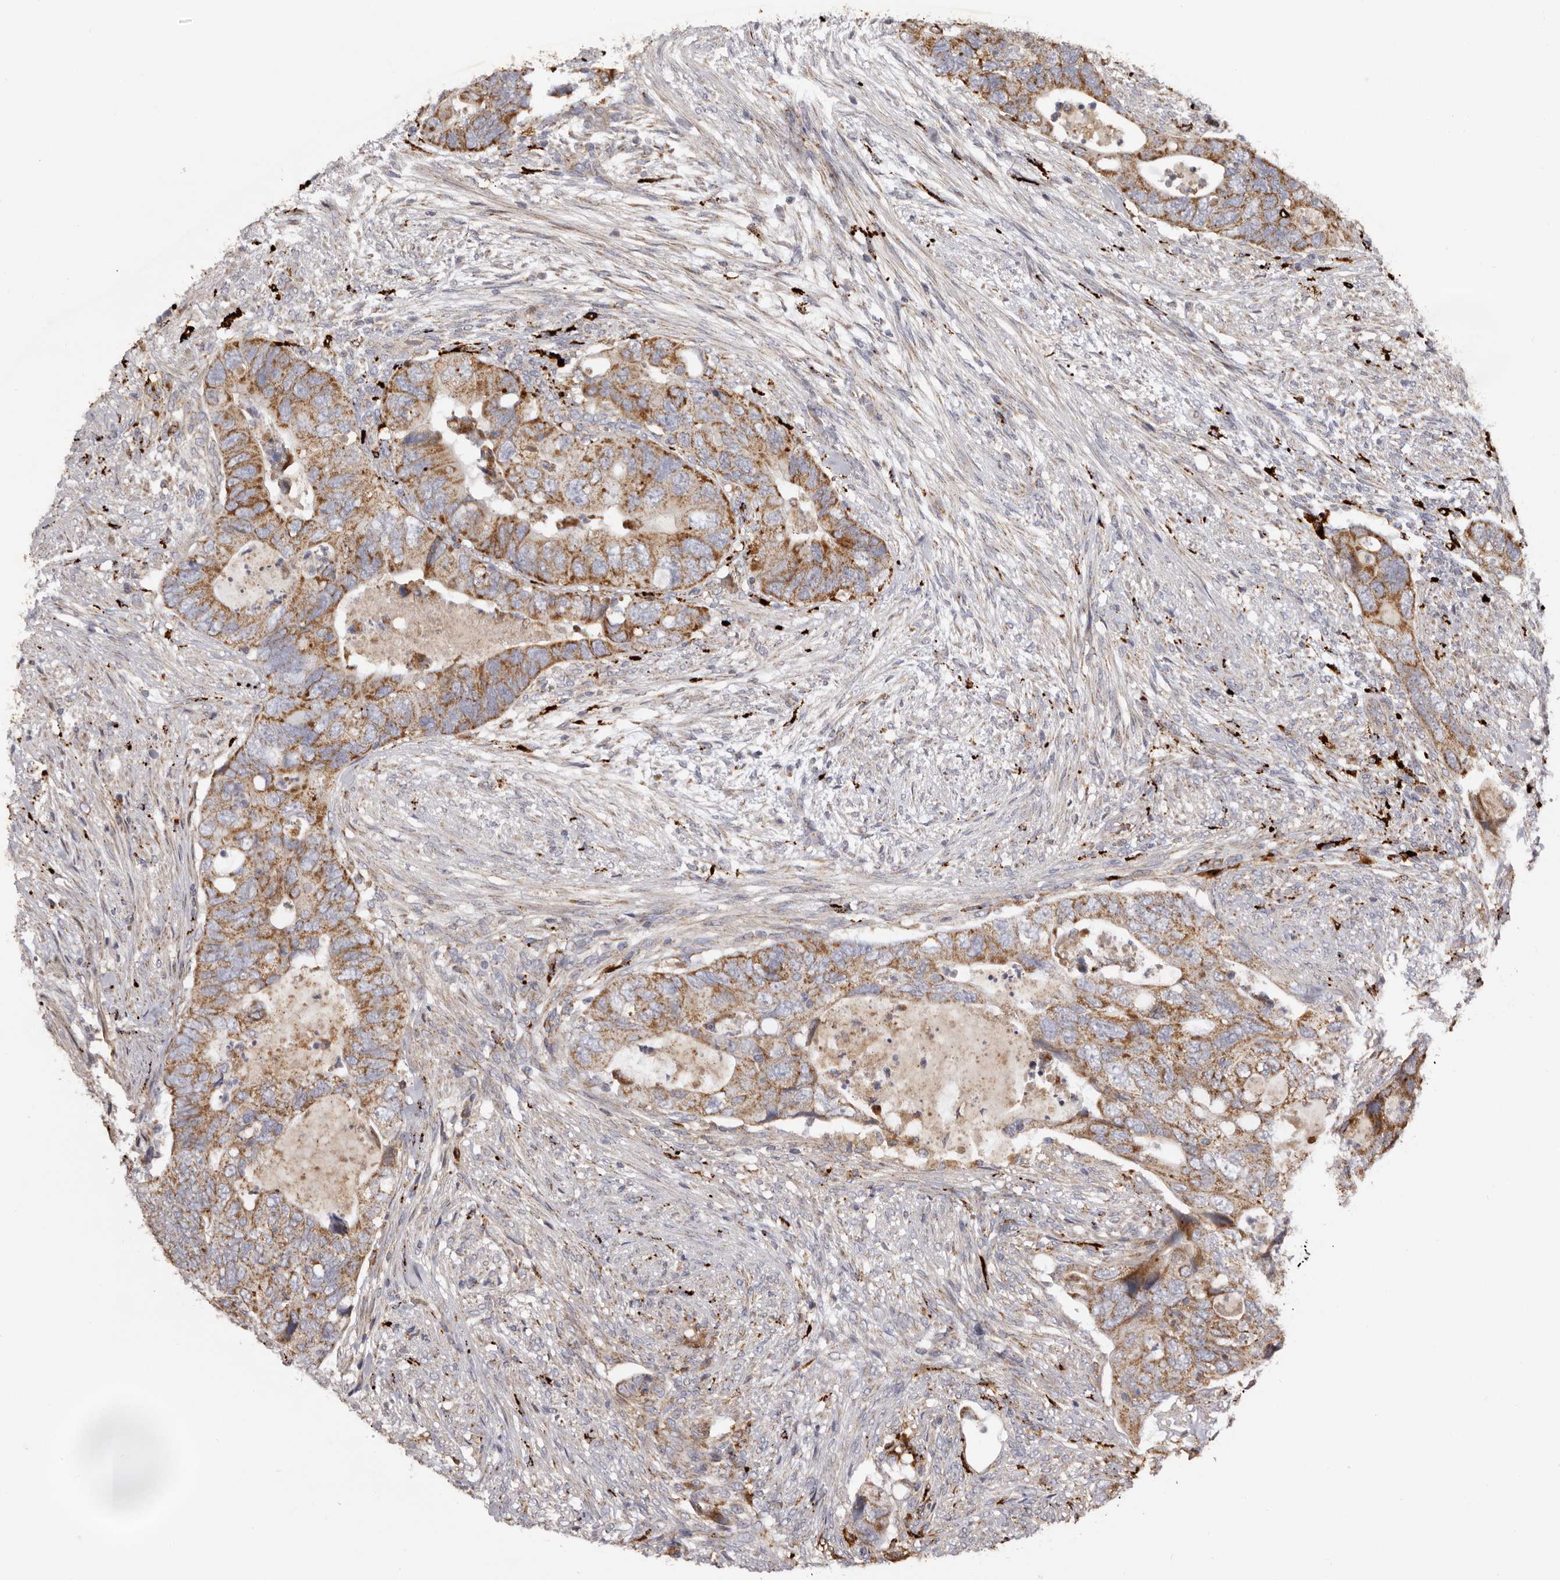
{"staining": {"intensity": "moderate", "quantity": ">75%", "location": "cytoplasmic/membranous"}, "tissue": "colorectal cancer", "cell_type": "Tumor cells", "image_type": "cancer", "snomed": [{"axis": "morphology", "description": "Adenocarcinoma, NOS"}, {"axis": "topography", "description": "Rectum"}], "caption": "Immunohistochemistry histopathology image of neoplastic tissue: adenocarcinoma (colorectal) stained using IHC reveals medium levels of moderate protein expression localized specifically in the cytoplasmic/membranous of tumor cells, appearing as a cytoplasmic/membranous brown color.", "gene": "MECR", "patient": {"sex": "male", "age": 63}}